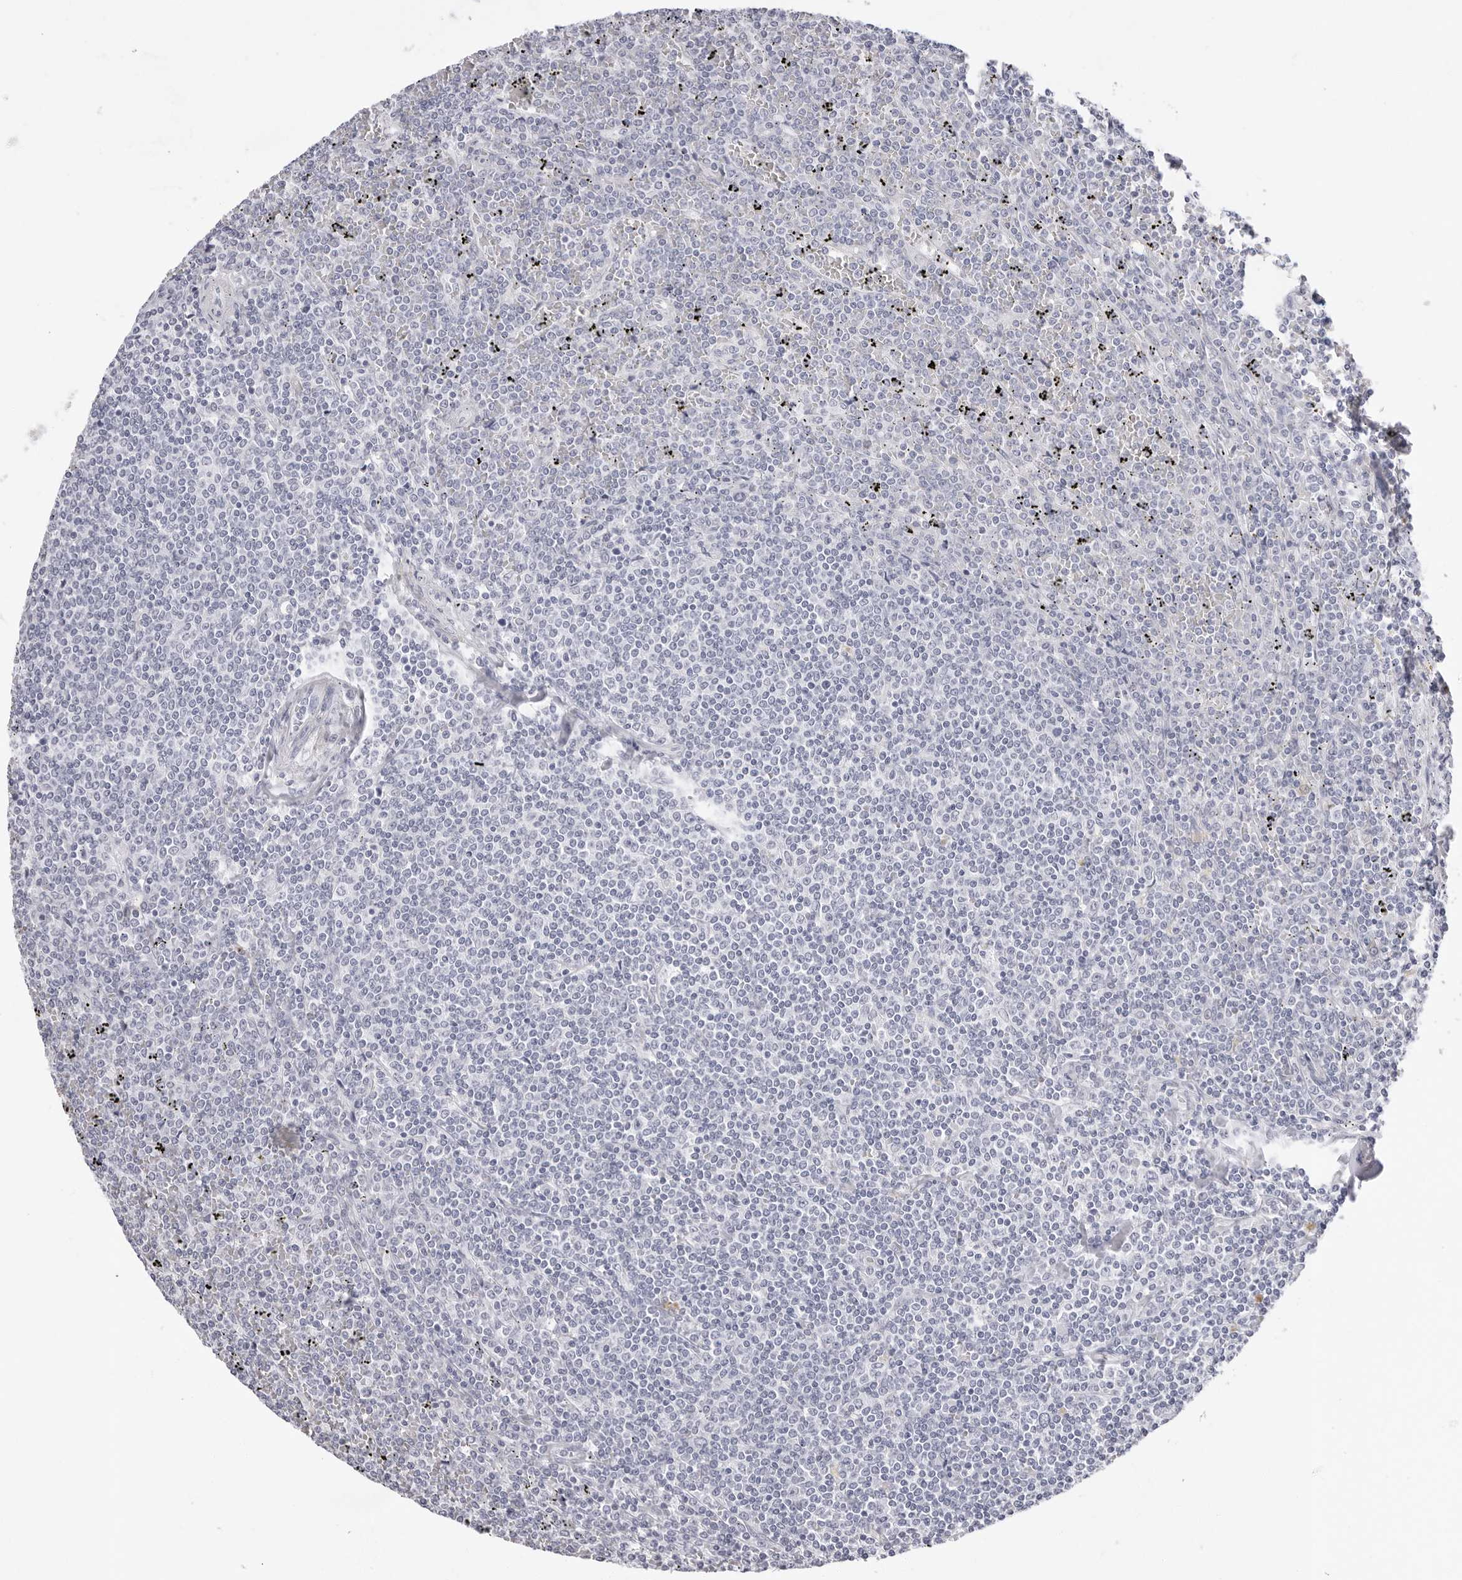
{"staining": {"intensity": "negative", "quantity": "none", "location": "none"}, "tissue": "lymphoma", "cell_type": "Tumor cells", "image_type": "cancer", "snomed": [{"axis": "morphology", "description": "Malignant lymphoma, non-Hodgkin's type, Low grade"}, {"axis": "topography", "description": "Spleen"}], "caption": "A photomicrograph of low-grade malignant lymphoma, non-Hodgkin's type stained for a protein demonstrates no brown staining in tumor cells.", "gene": "CST5", "patient": {"sex": "female", "age": 19}}